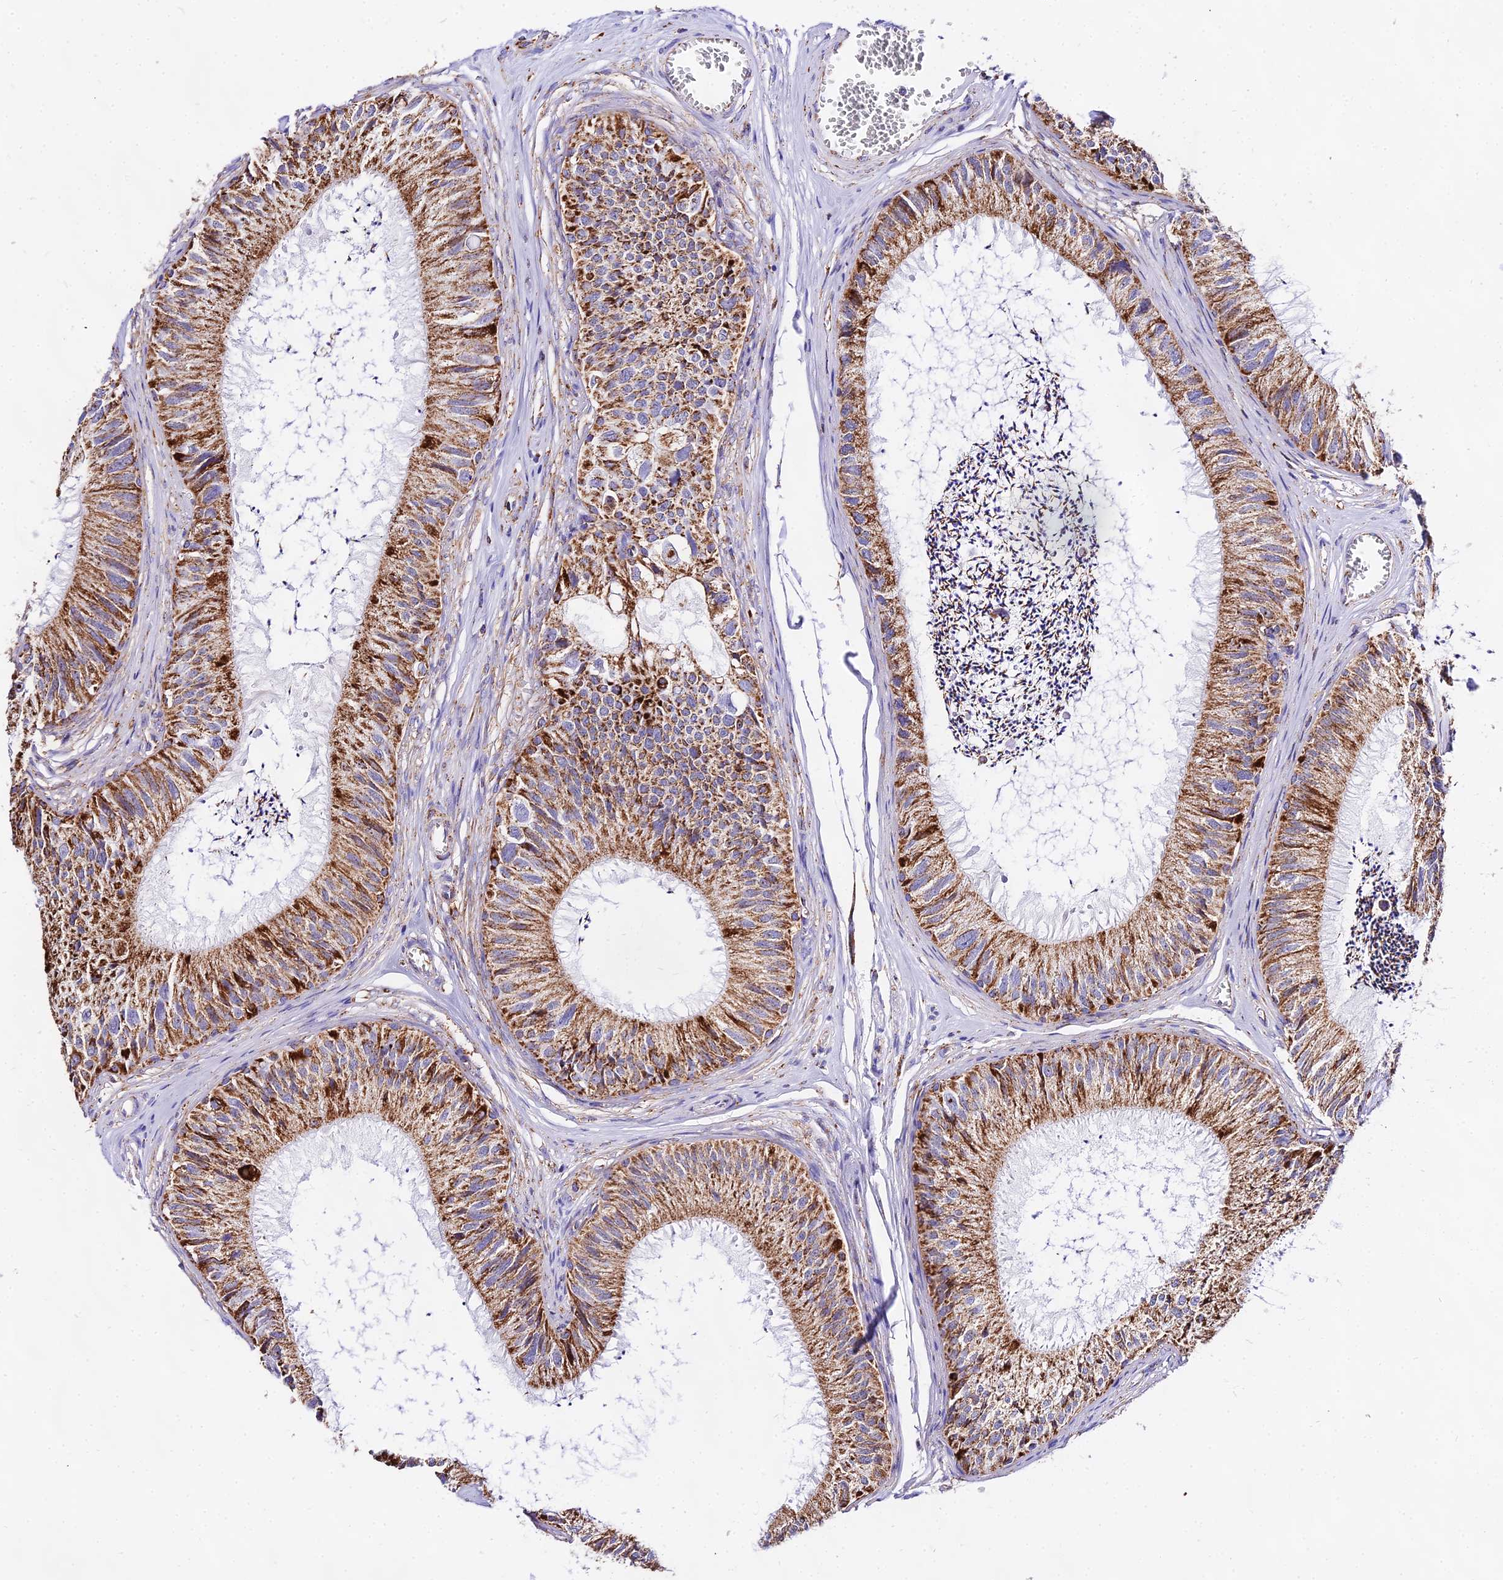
{"staining": {"intensity": "strong", "quantity": ">75%", "location": "cytoplasmic/membranous"}, "tissue": "epididymis", "cell_type": "Glandular cells", "image_type": "normal", "snomed": [{"axis": "morphology", "description": "Normal tissue, NOS"}, {"axis": "topography", "description": "Epididymis"}], "caption": "Immunohistochemistry micrograph of benign epididymis: human epididymis stained using immunohistochemistry (IHC) reveals high levels of strong protein expression localized specifically in the cytoplasmic/membranous of glandular cells, appearing as a cytoplasmic/membranous brown color.", "gene": "ATP5PD", "patient": {"sex": "male", "age": 79}}